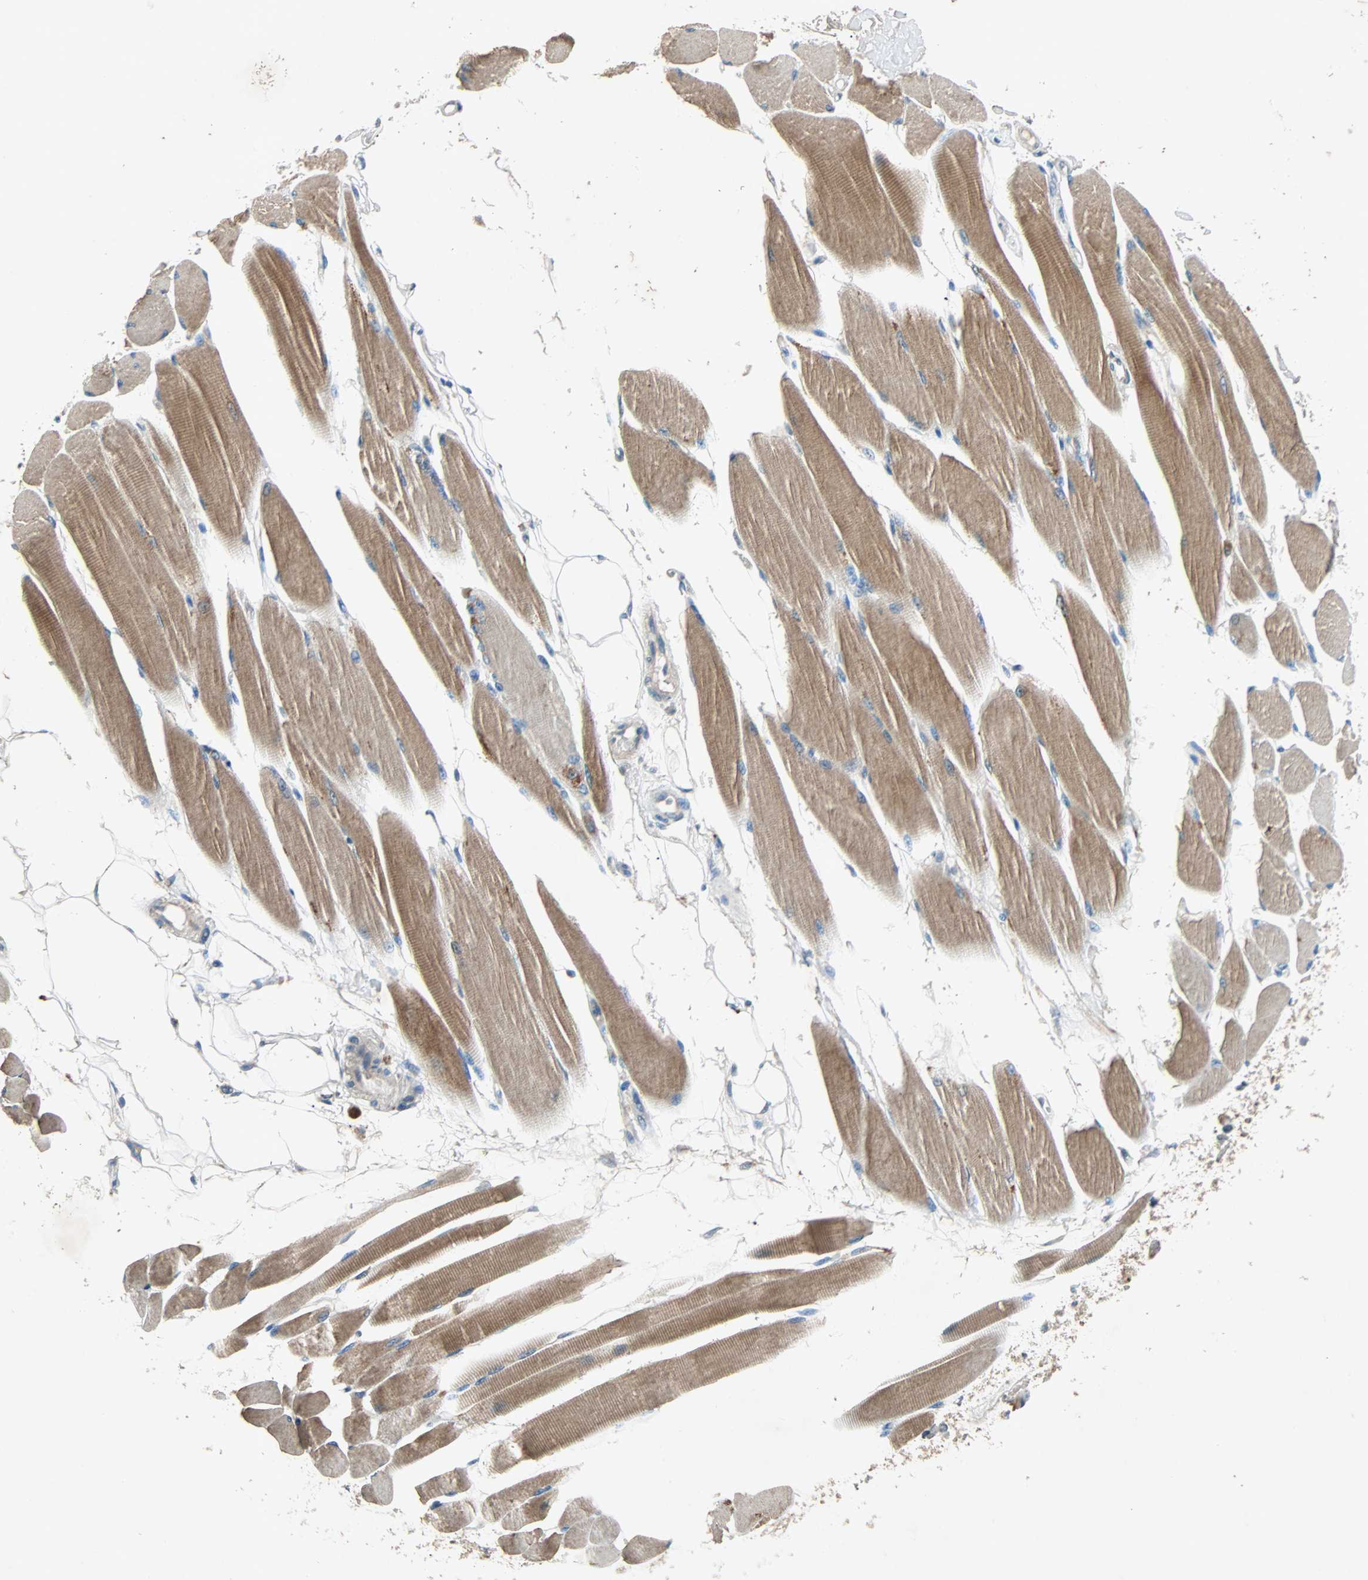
{"staining": {"intensity": "moderate", "quantity": ">75%", "location": "cytoplasmic/membranous"}, "tissue": "skeletal muscle", "cell_type": "Myocytes", "image_type": "normal", "snomed": [{"axis": "morphology", "description": "Normal tissue, NOS"}, {"axis": "topography", "description": "Skeletal muscle"}, {"axis": "topography", "description": "Peripheral nerve tissue"}], "caption": "Skeletal muscle stained with IHC displays moderate cytoplasmic/membranous positivity in about >75% of myocytes.", "gene": "XYLT1", "patient": {"sex": "female", "age": 84}}